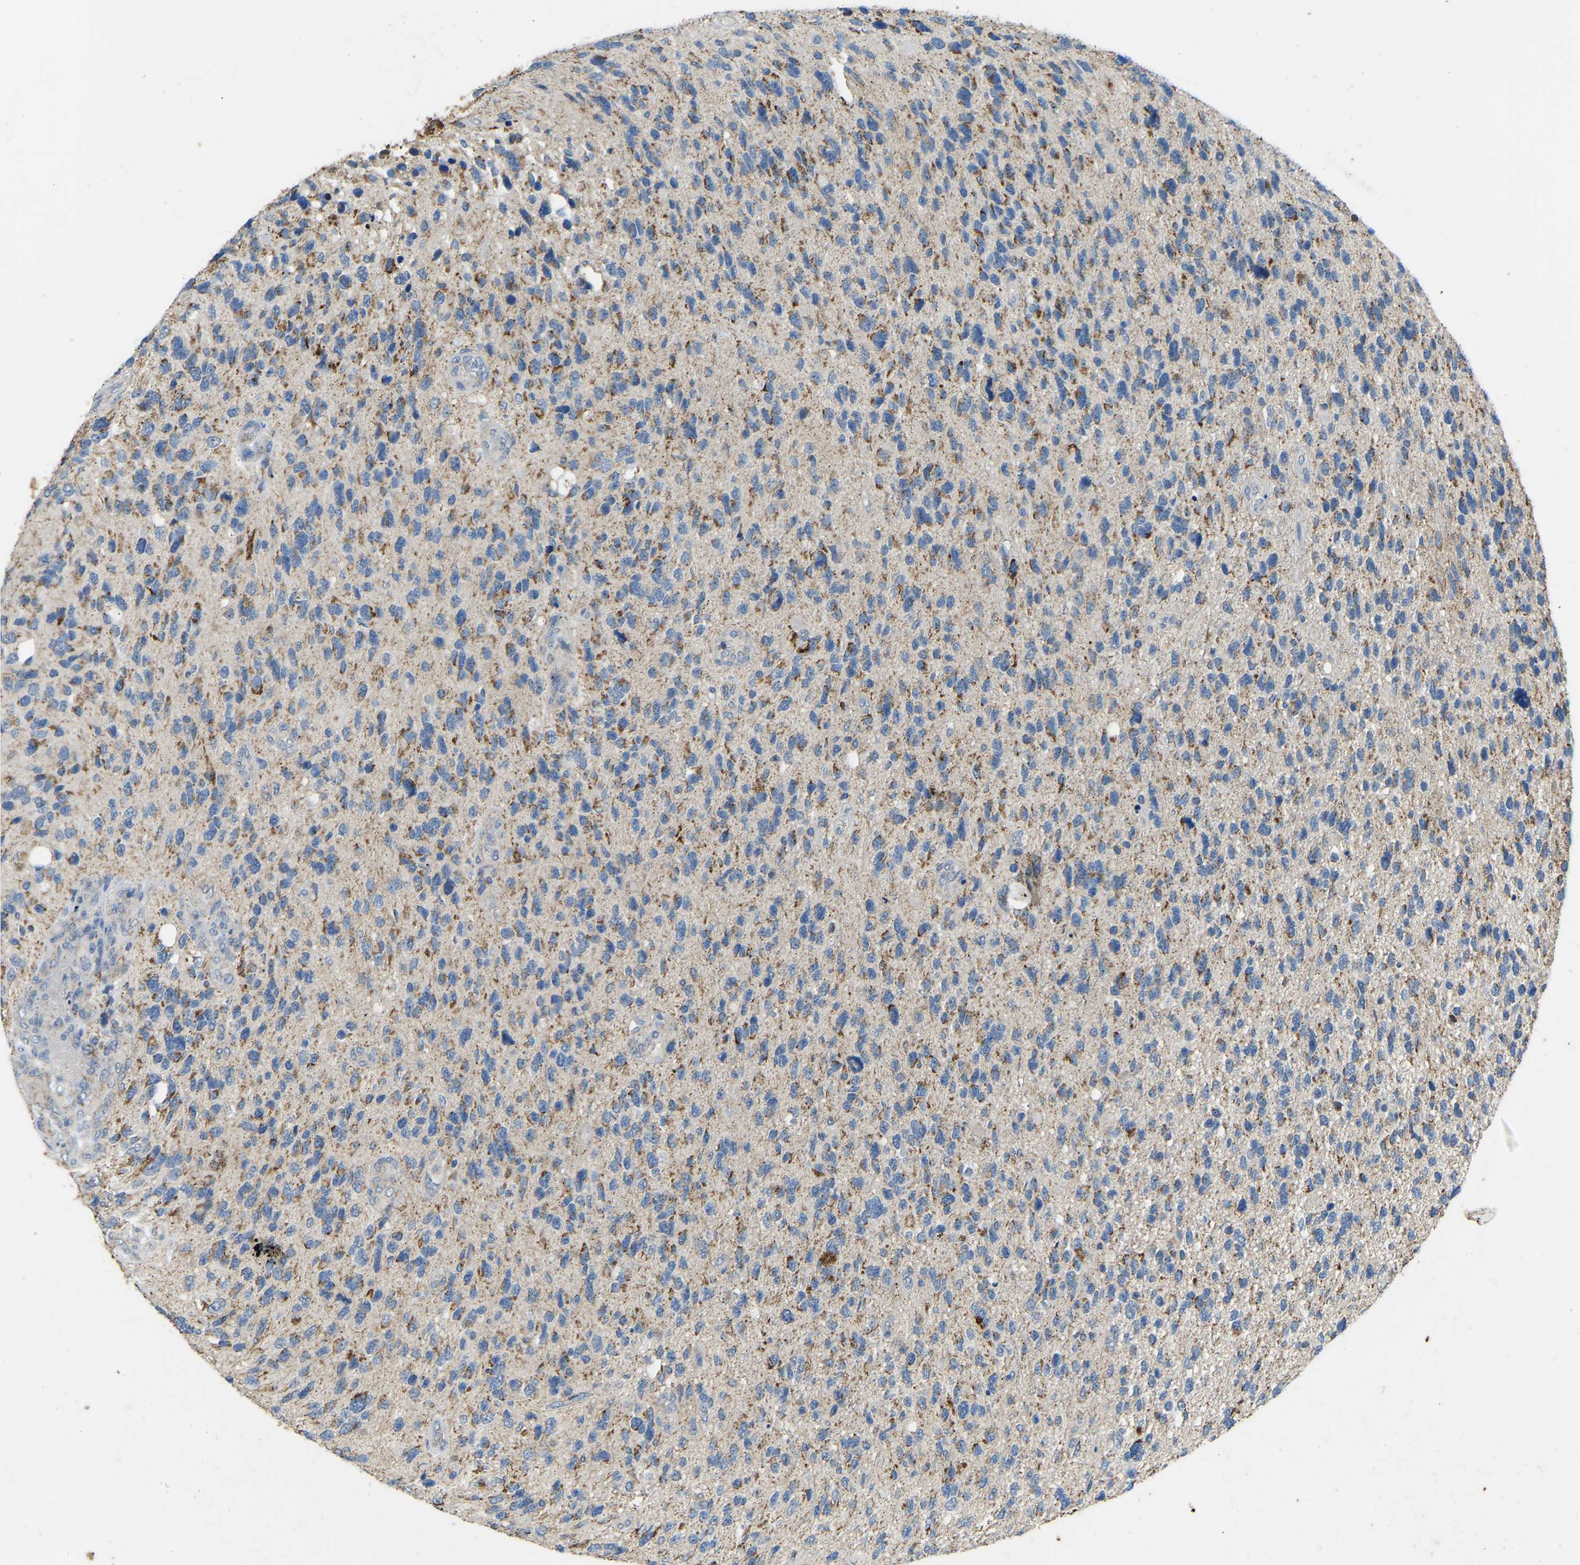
{"staining": {"intensity": "moderate", "quantity": "25%-75%", "location": "cytoplasmic/membranous"}, "tissue": "glioma", "cell_type": "Tumor cells", "image_type": "cancer", "snomed": [{"axis": "morphology", "description": "Glioma, malignant, High grade"}, {"axis": "topography", "description": "Brain"}], "caption": "Moderate cytoplasmic/membranous staining for a protein is identified in about 25%-75% of tumor cells of malignant glioma (high-grade) using immunohistochemistry.", "gene": "ZNF200", "patient": {"sex": "female", "age": 58}}